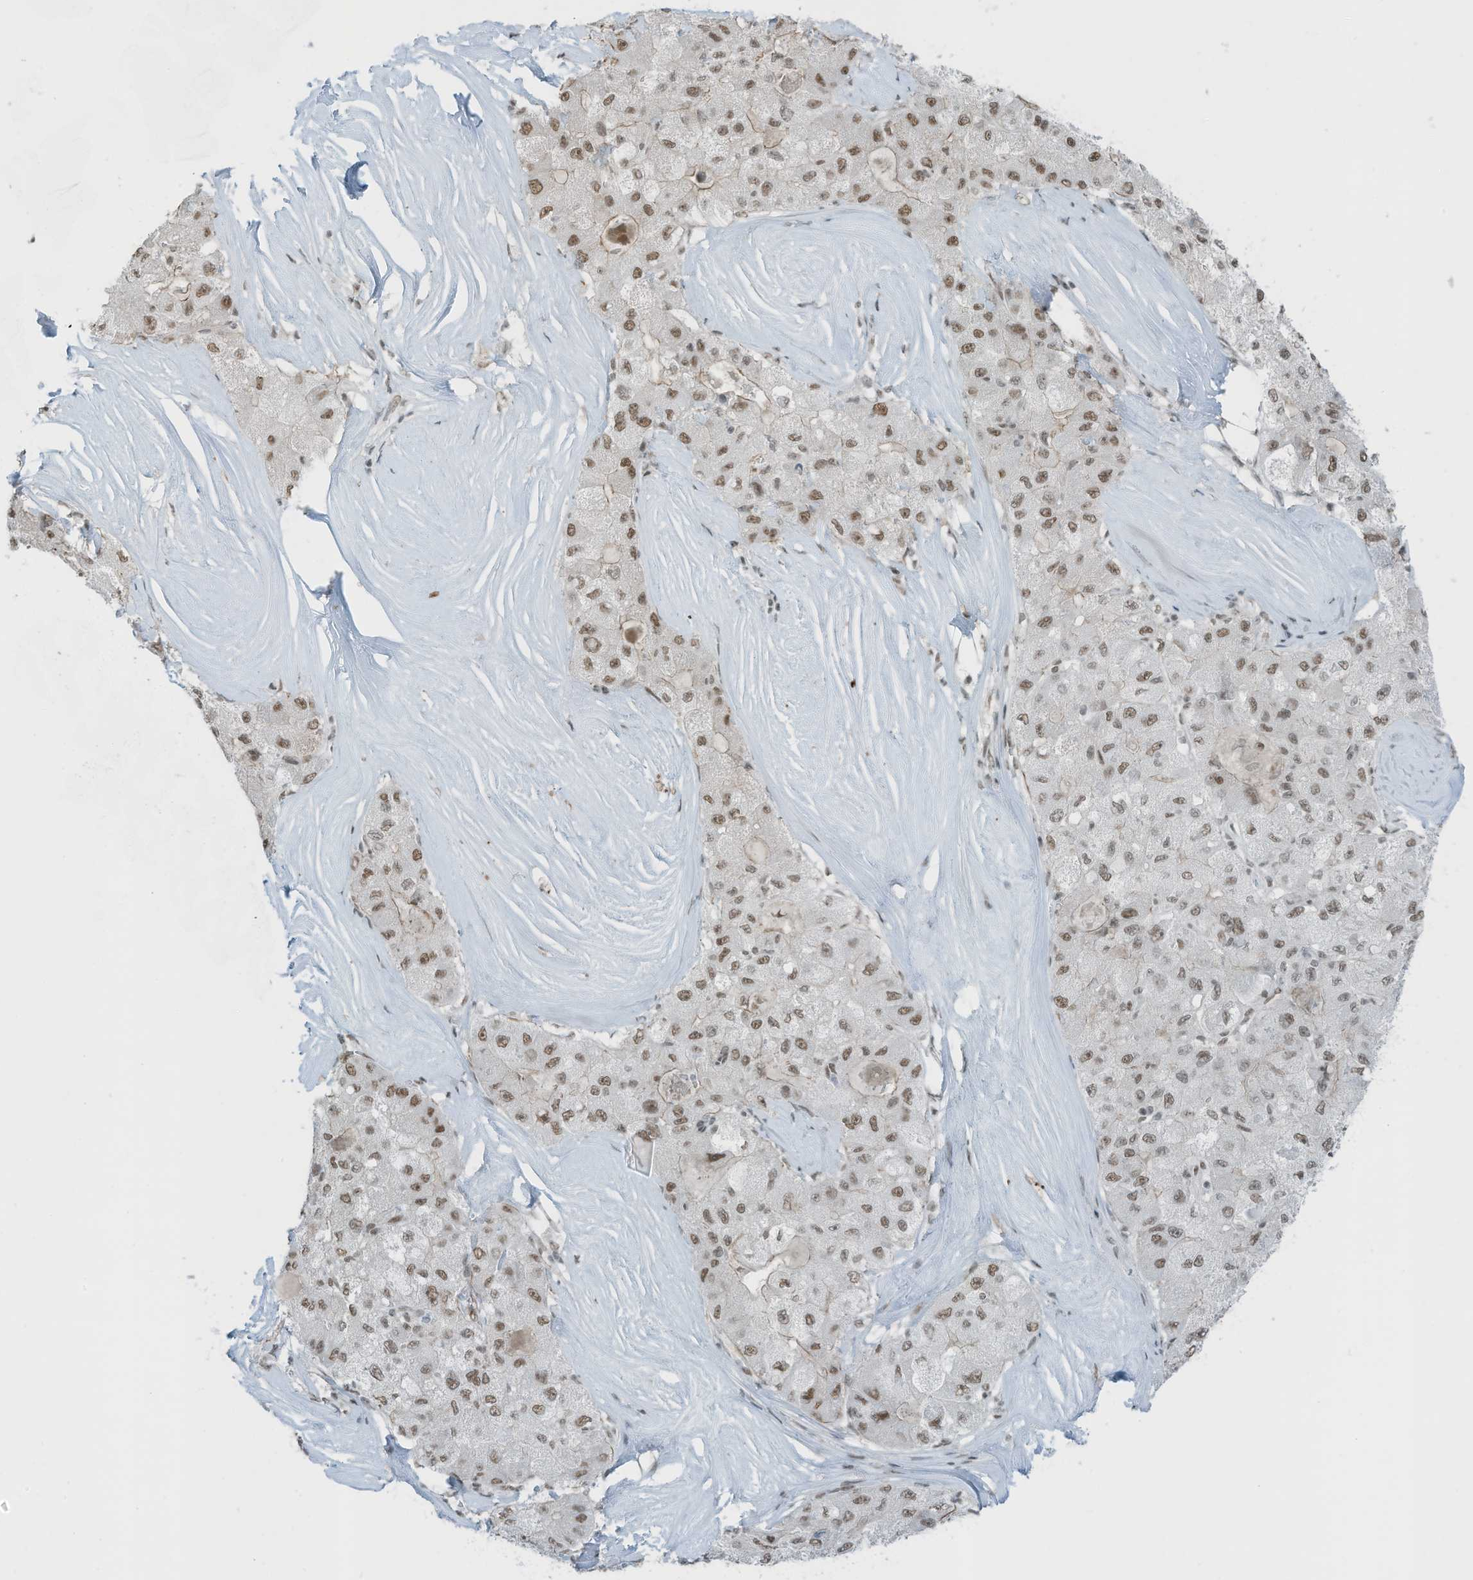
{"staining": {"intensity": "moderate", "quantity": ">75%", "location": "nuclear"}, "tissue": "liver cancer", "cell_type": "Tumor cells", "image_type": "cancer", "snomed": [{"axis": "morphology", "description": "Carcinoma, Hepatocellular, NOS"}, {"axis": "topography", "description": "Liver"}], "caption": "Immunohistochemistry (IHC) (DAB (3,3'-diaminobenzidine)) staining of human liver hepatocellular carcinoma exhibits moderate nuclear protein expression in approximately >75% of tumor cells.", "gene": "WRNIP1", "patient": {"sex": "male", "age": 80}}